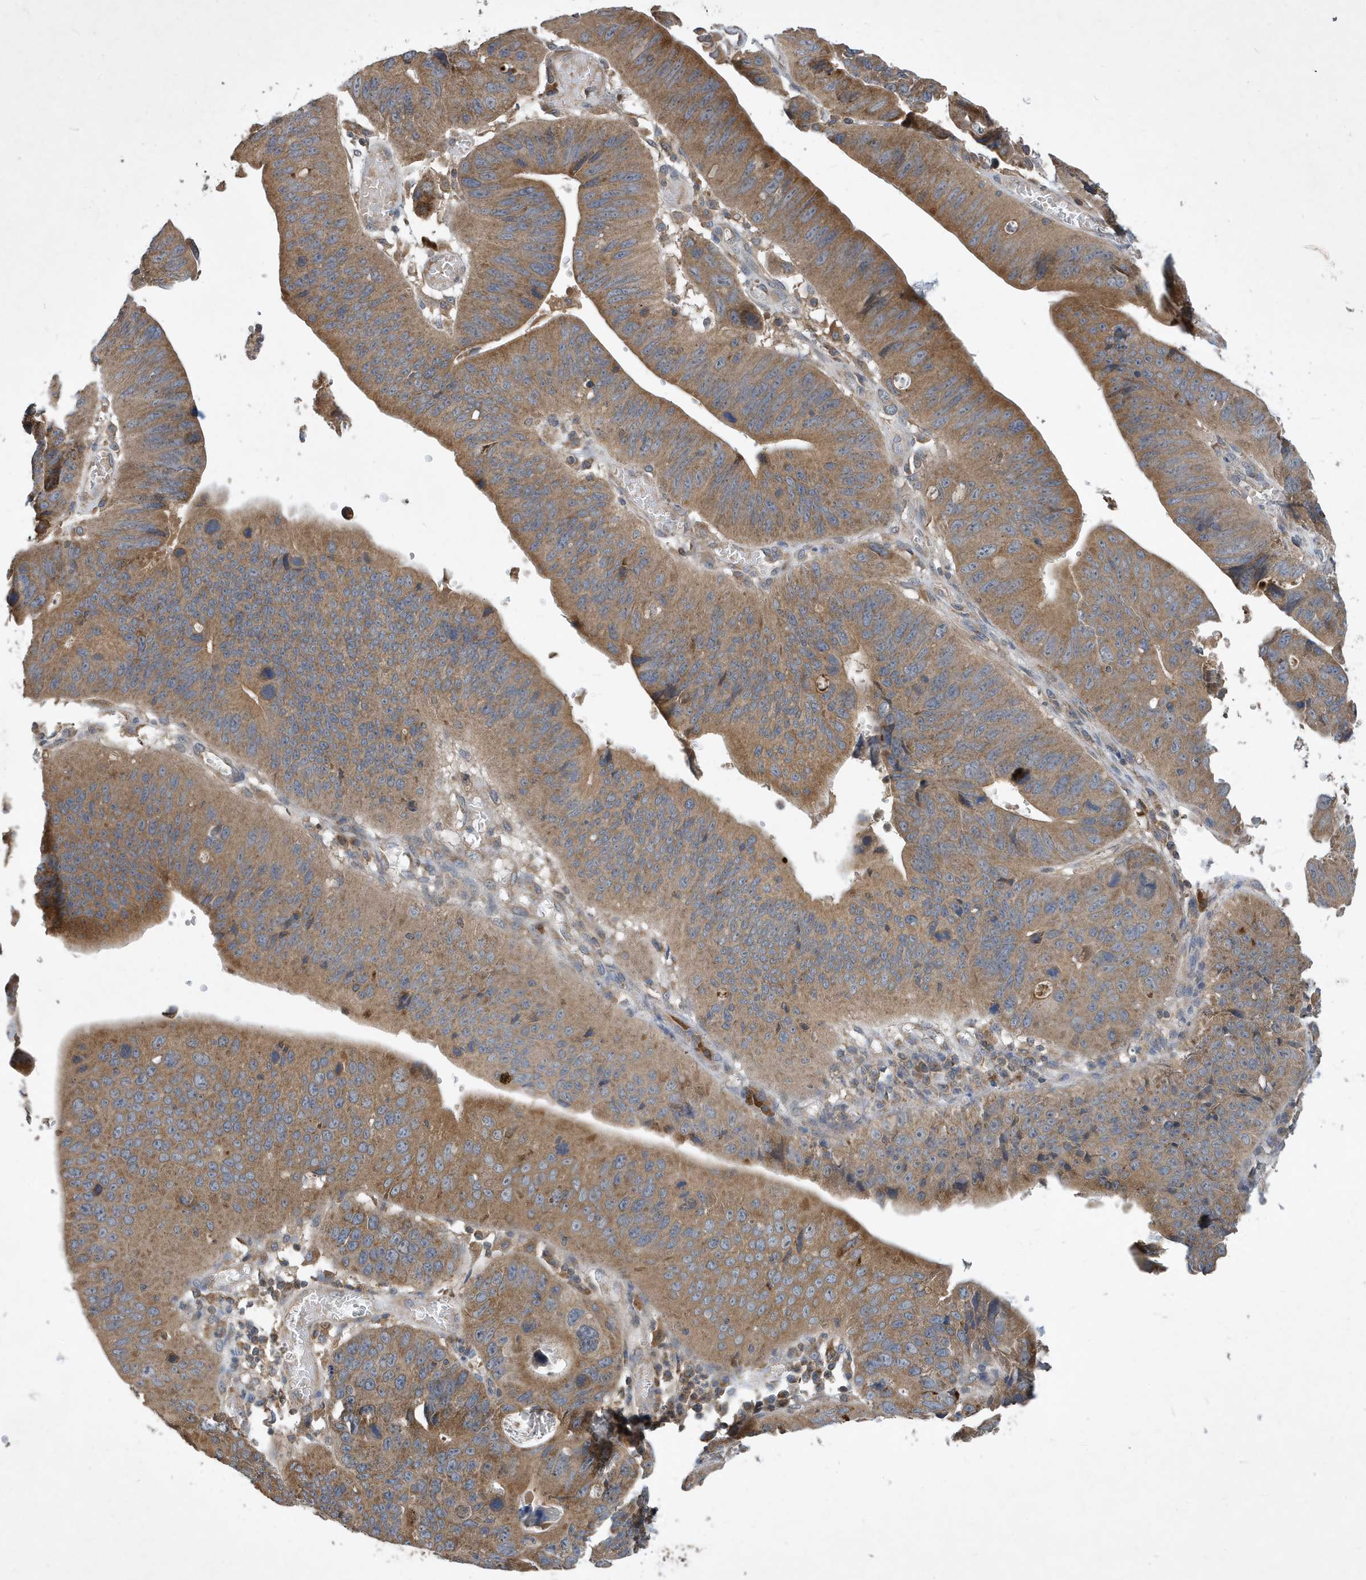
{"staining": {"intensity": "moderate", "quantity": ">75%", "location": "cytoplasmic/membranous"}, "tissue": "stomach cancer", "cell_type": "Tumor cells", "image_type": "cancer", "snomed": [{"axis": "morphology", "description": "Adenocarcinoma, NOS"}, {"axis": "topography", "description": "Stomach"}], "caption": "A high-resolution micrograph shows immunohistochemistry staining of stomach adenocarcinoma, which demonstrates moderate cytoplasmic/membranous expression in about >75% of tumor cells.", "gene": "STK19", "patient": {"sex": "male", "age": 59}}